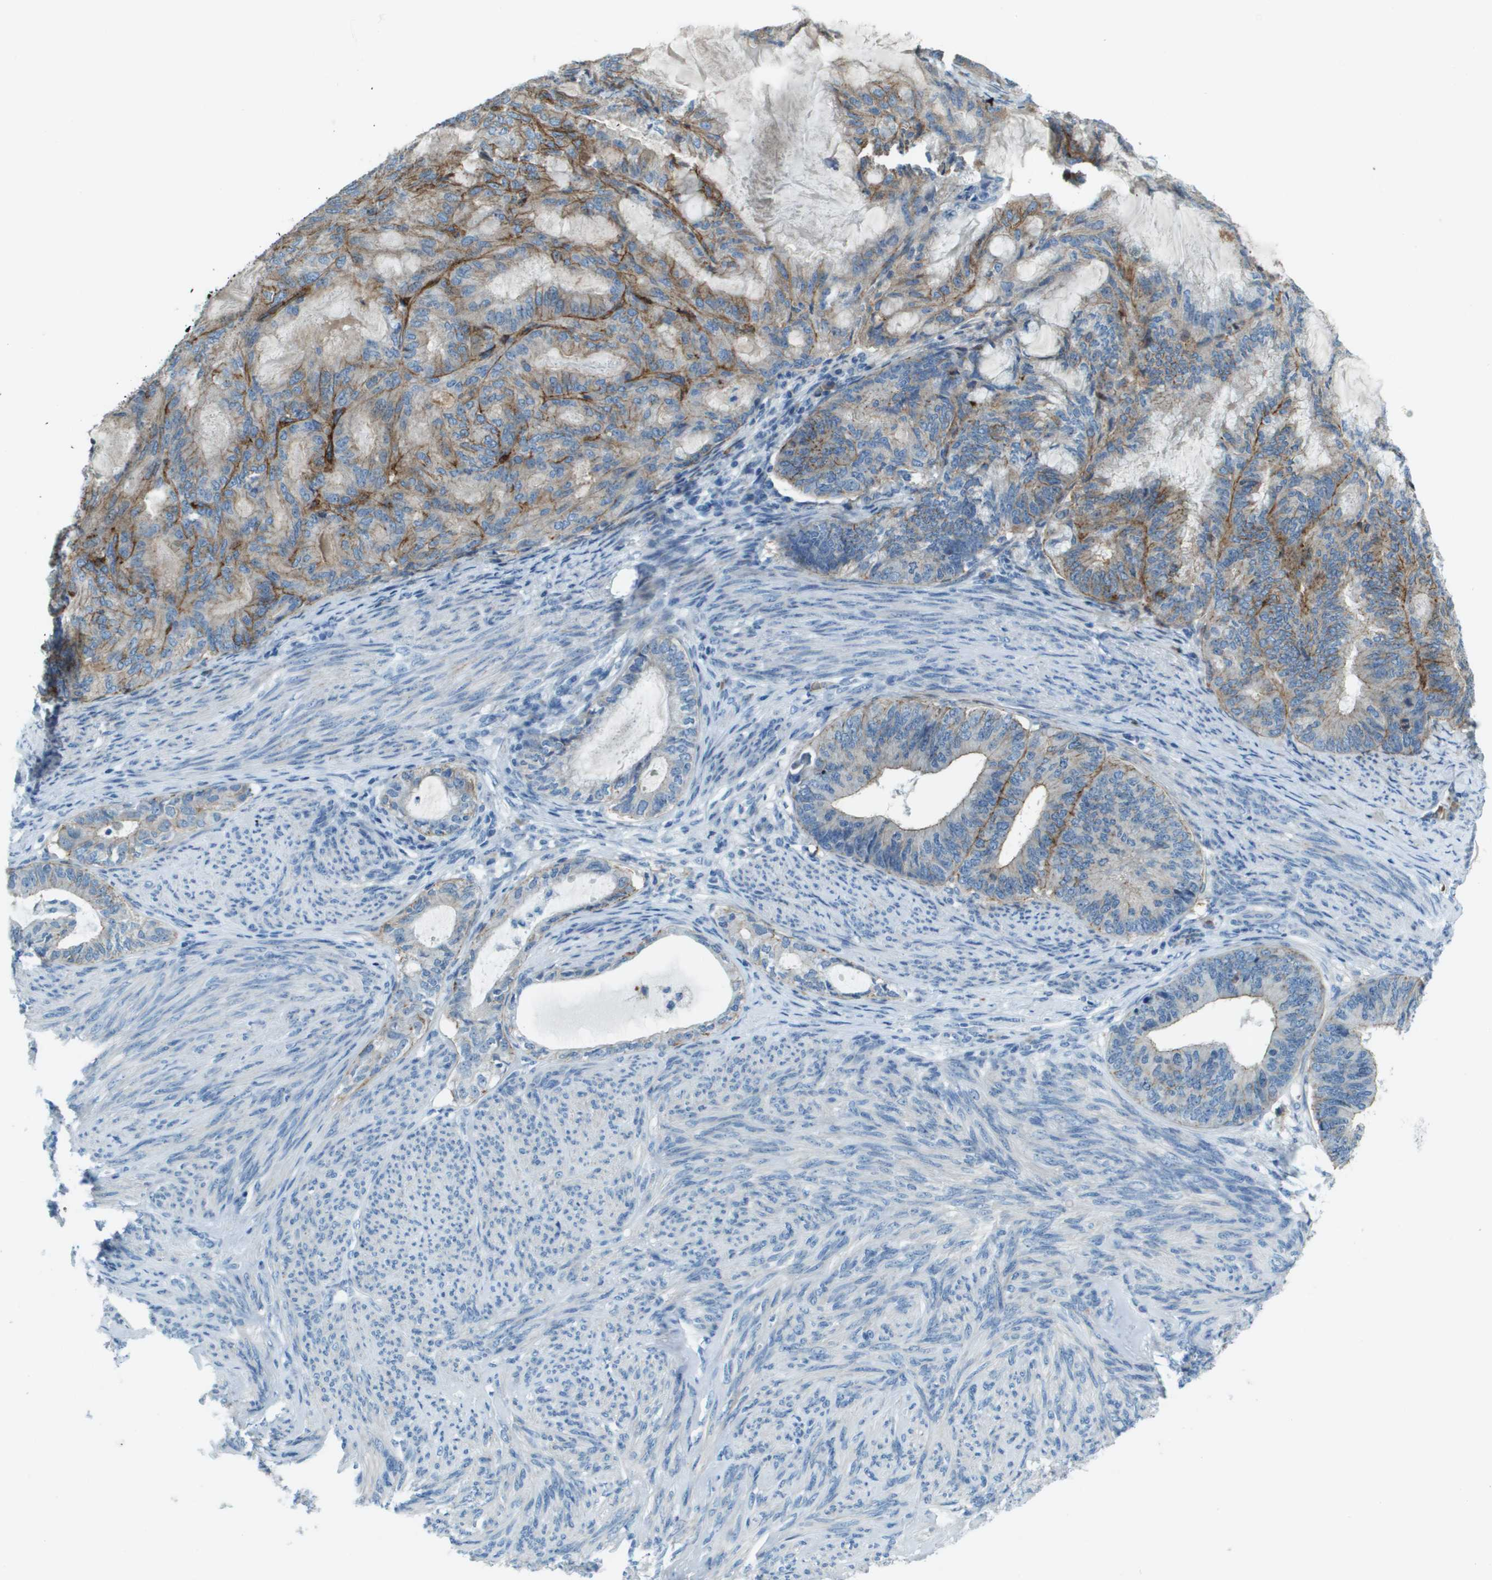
{"staining": {"intensity": "weak", "quantity": "25%-75%", "location": "cytoplasmic/membranous"}, "tissue": "endometrial cancer", "cell_type": "Tumor cells", "image_type": "cancer", "snomed": [{"axis": "morphology", "description": "Adenocarcinoma, NOS"}, {"axis": "topography", "description": "Endometrium"}], "caption": "IHC image of neoplastic tissue: endometrial cancer stained using immunohistochemistry (IHC) shows low levels of weak protein expression localized specifically in the cytoplasmic/membranous of tumor cells, appearing as a cytoplasmic/membranous brown color.", "gene": "SDC1", "patient": {"sex": "female", "age": 86}}